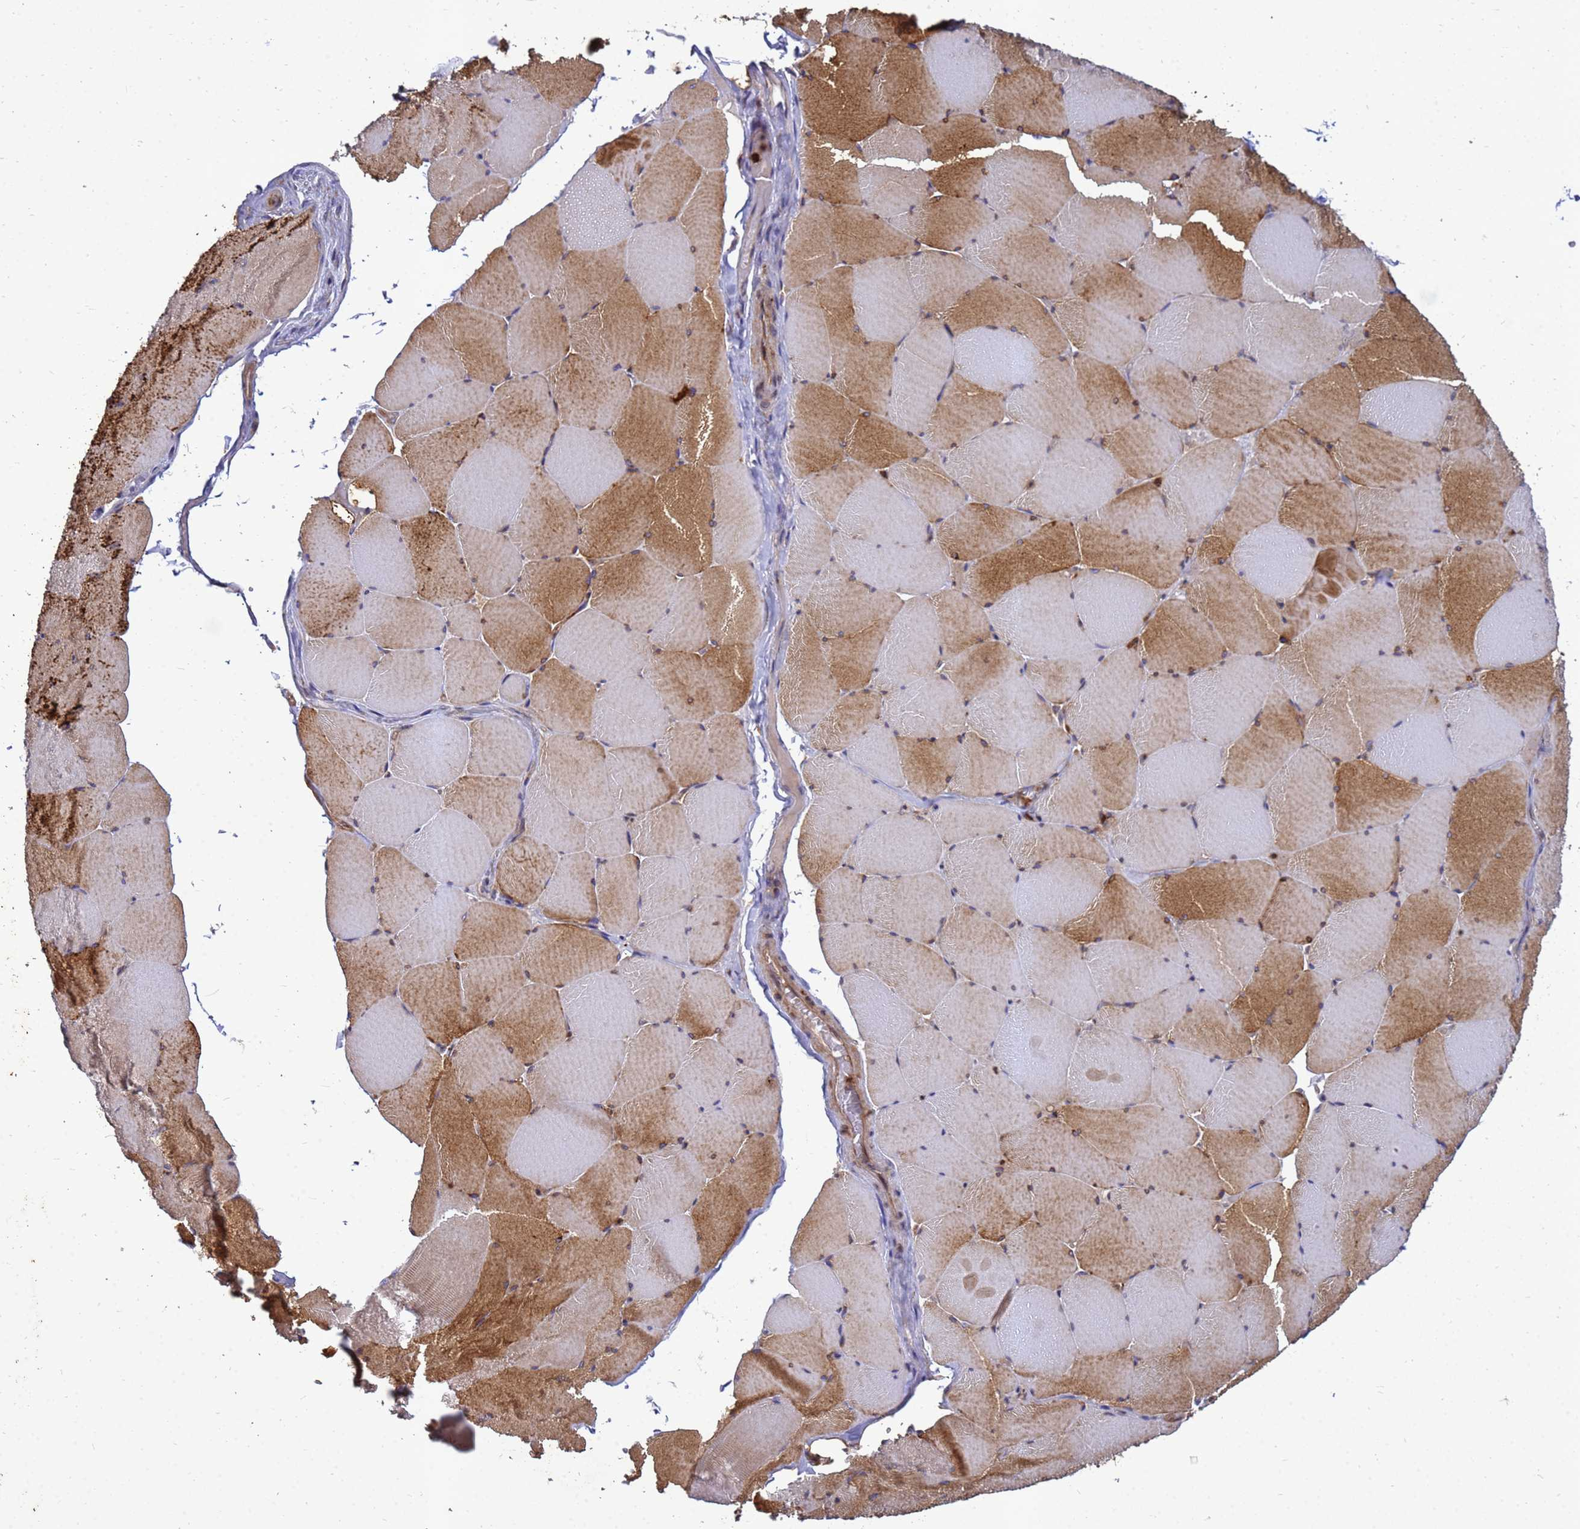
{"staining": {"intensity": "moderate", "quantity": "25%-75%", "location": "cytoplasmic/membranous"}, "tissue": "skeletal muscle", "cell_type": "Myocytes", "image_type": "normal", "snomed": [{"axis": "morphology", "description": "Normal tissue, NOS"}, {"axis": "topography", "description": "Skeletal muscle"}, {"axis": "topography", "description": "Head-Neck"}], "caption": "Benign skeletal muscle demonstrates moderate cytoplasmic/membranous staining in approximately 25%-75% of myocytes.", "gene": "RNF215", "patient": {"sex": "male", "age": 66}}